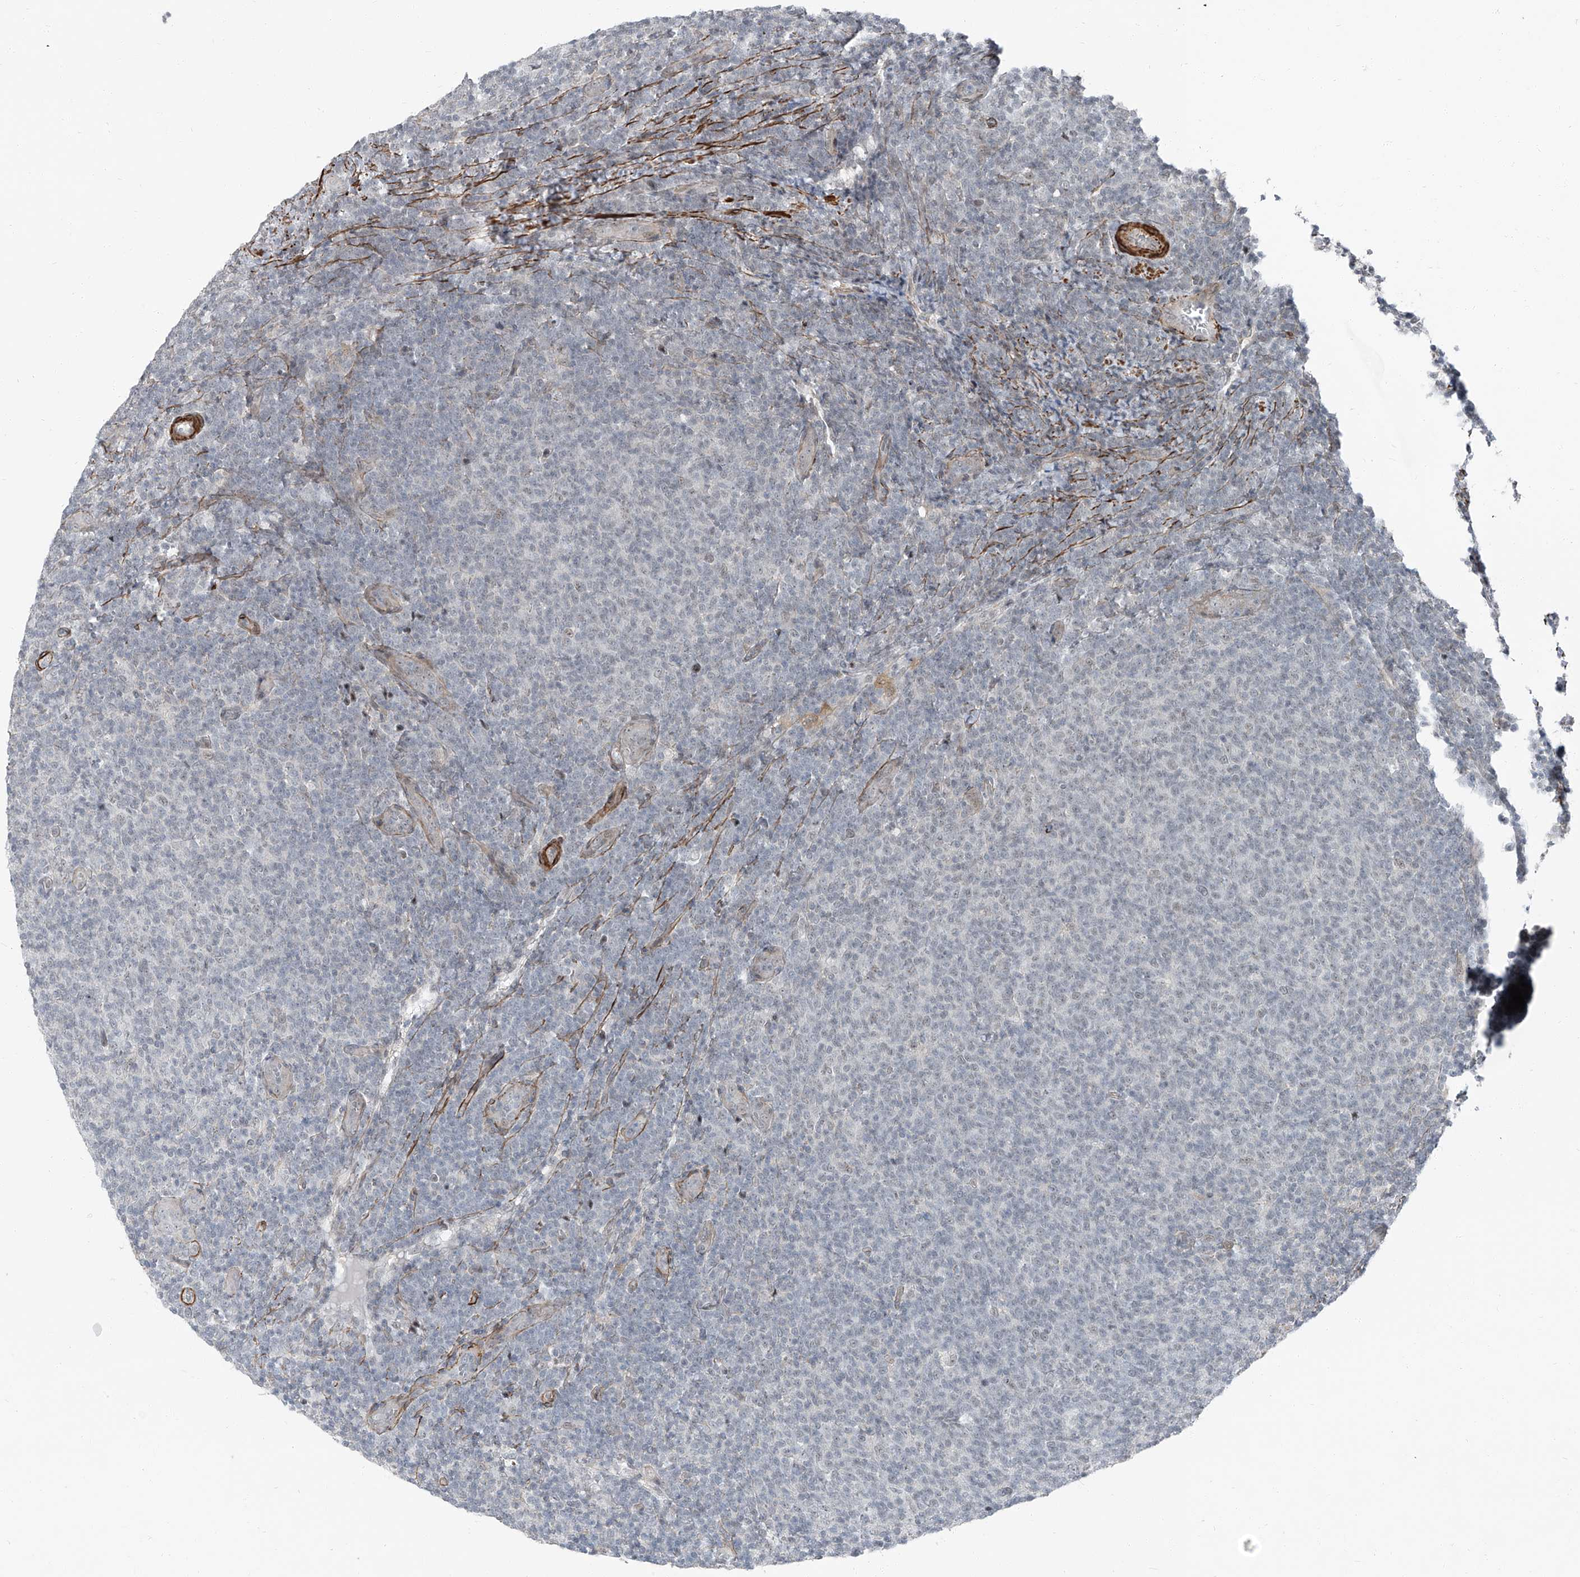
{"staining": {"intensity": "negative", "quantity": "none", "location": "none"}, "tissue": "lymphoma", "cell_type": "Tumor cells", "image_type": "cancer", "snomed": [{"axis": "morphology", "description": "Malignant lymphoma, non-Hodgkin's type, Low grade"}, {"axis": "topography", "description": "Lymph node"}], "caption": "Lymphoma was stained to show a protein in brown. There is no significant staining in tumor cells. (Brightfield microscopy of DAB IHC at high magnification).", "gene": "TXLNB", "patient": {"sex": "male", "age": 66}}